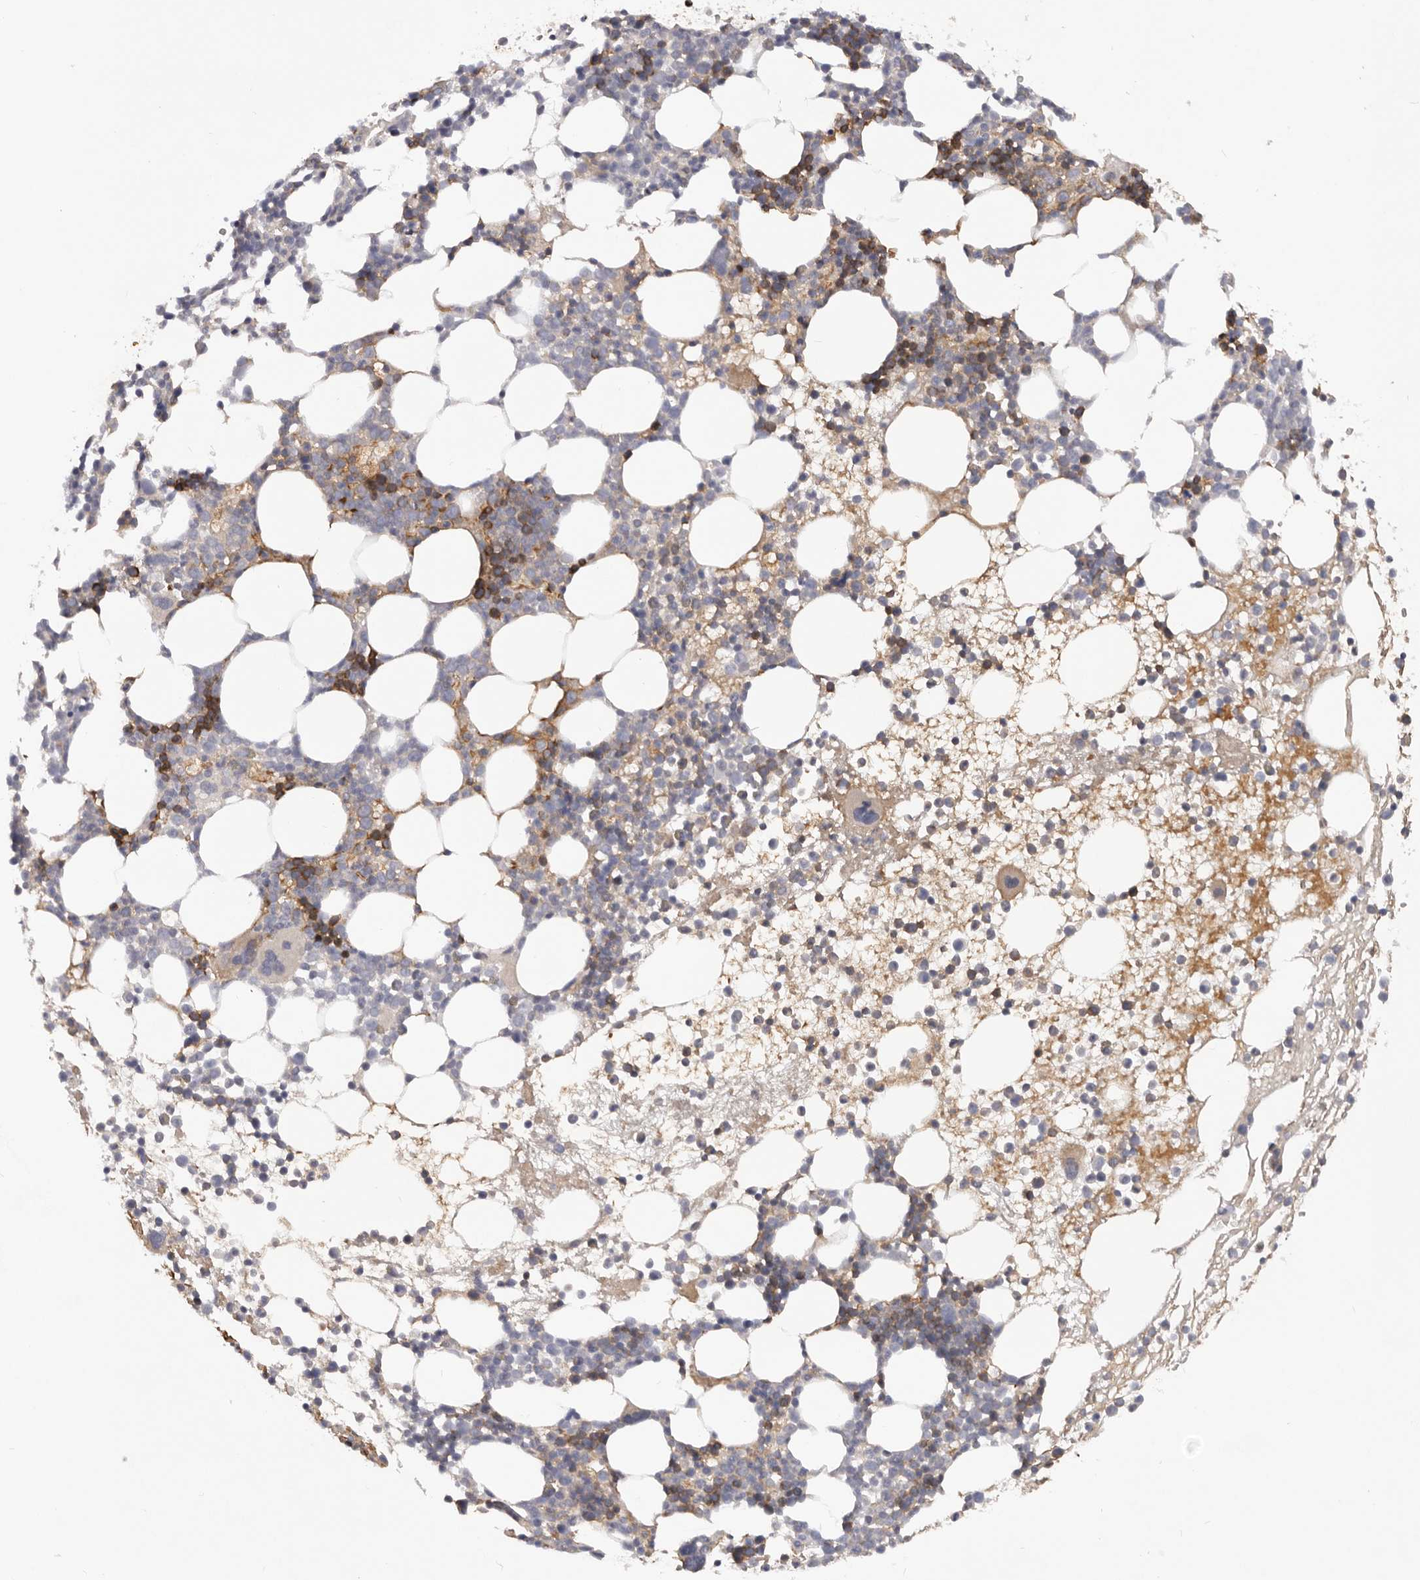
{"staining": {"intensity": "moderate", "quantity": "25%-75%", "location": "cytoplasmic/membranous"}, "tissue": "bone marrow", "cell_type": "Hematopoietic cells", "image_type": "normal", "snomed": [{"axis": "morphology", "description": "Normal tissue, NOS"}, {"axis": "topography", "description": "Bone marrow"}], "caption": "DAB immunohistochemical staining of unremarkable human bone marrow reveals moderate cytoplasmic/membranous protein staining in approximately 25%-75% of hematopoietic cells. The staining was performed using DAB (3,3'-diaminobenzidine), with brown indicating positive protein expression. Nuclei are stained blue with hematoxylin.", "gene": "TNR", "patient": {"sex": "female", "age": 57}}